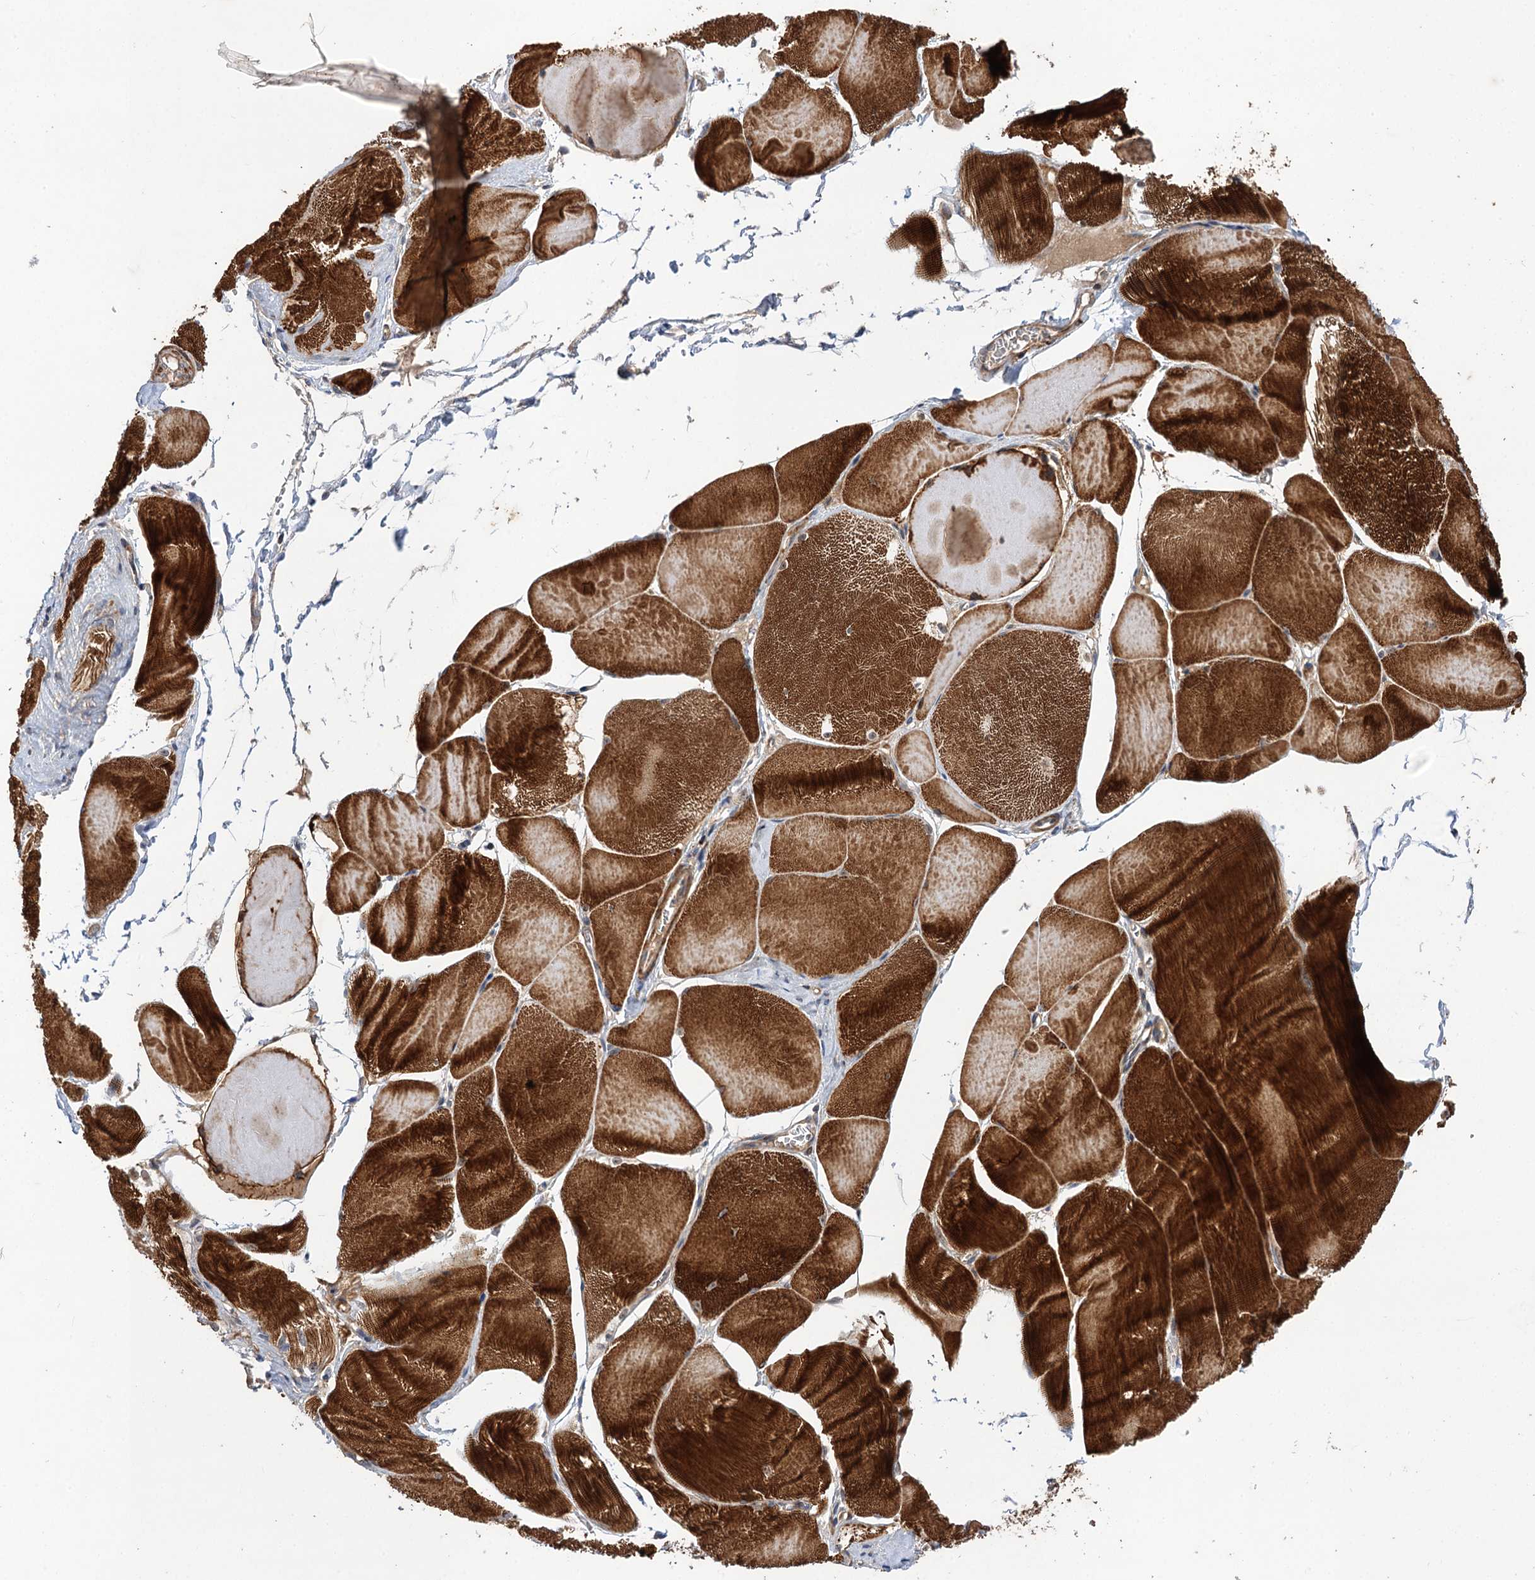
{"staining": {"intensity": "strong", "quantity": ">75%", "location": "cytoplasmic/membranous"}, "tissue": "skeletal muscle", "cell_type": "Myocytes", "image_type": "normal", "snomed": [{"axis": "morphology", "description": "Normal tissue, NOS"}, {"axis": "morphology", "description": "Basal cell carcinoma"}, {"axis": "topography", "description": "Skeletal muscle"}], "caption": "Myocytes exhibit high levels of strong cytoplasmic/membranous expression in approximately >75% of cells in normal human skeletal muscle. (Brightfield microscopy of DAB IHC at high magnification).", "gene": "FBXW8", "patient": {"sex": "female", "age": 64}}